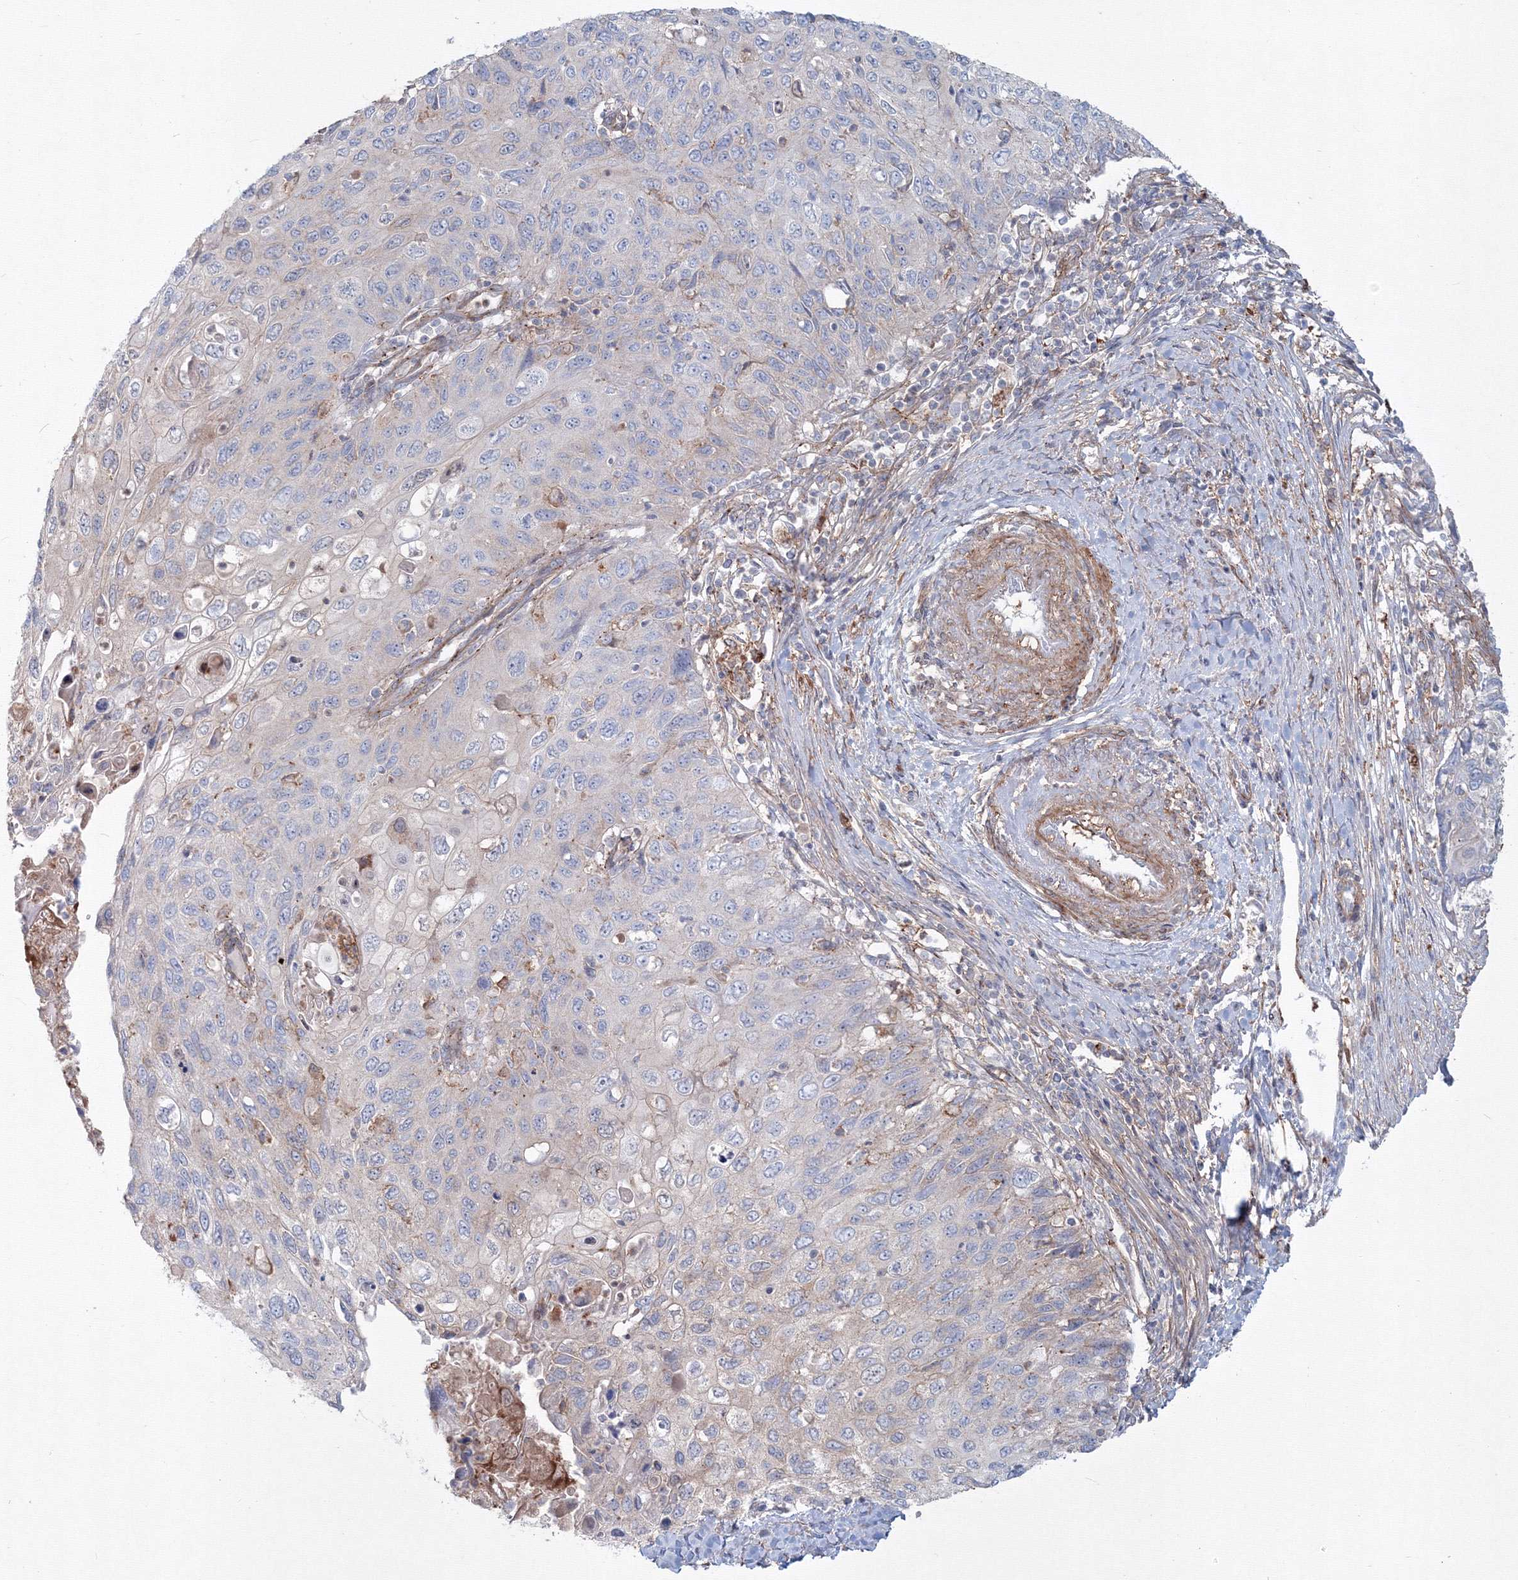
{"staining": {"intensity": "negative", "quantity": "none", "location": "none"}, "tissue": "cervical cancer", "cell_type": "Tumor cells", "image_type": "cancer", "snomed": [{"axis": "morphology", "description": "Squamous cell carcinoma, NOS"}, {"axis": "topography", "description": "Cervix"}], "caption": "IHC of human cervical squamous cell carcinoma reveals no positivity in tumor cells.", "gene": "SH3PXD2A", "patient": {"sex": "female", "age": 70}}